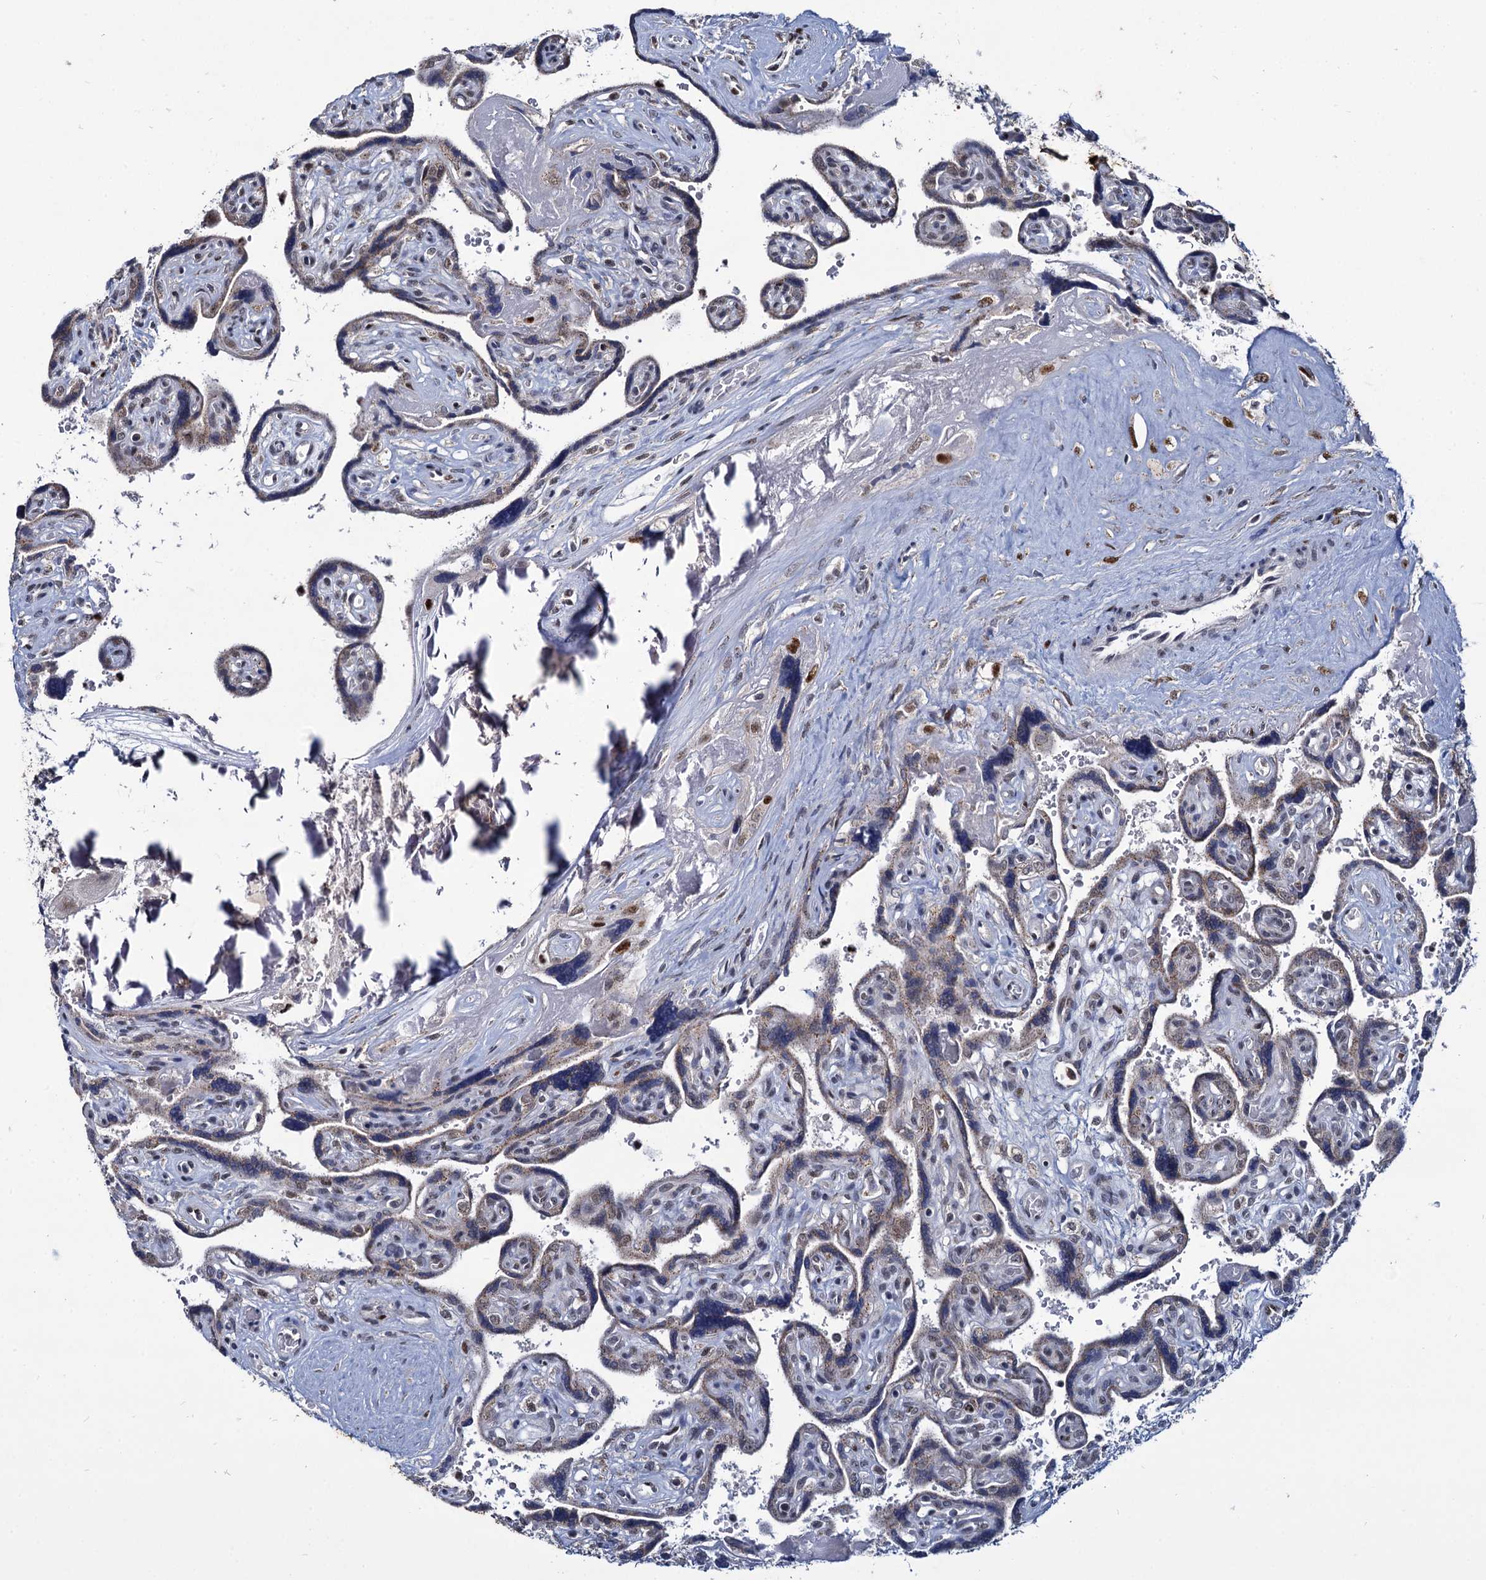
{"staining": {"intensity": "moderate", "quantity": "25%-75%", "location": "cytoplasmic/membranous,nuclear"}, "tissue": "placenta", "cell_type": "Trophoblastic cells", "image_type": "normal", "snomed": [{"axis": "morphology", "description": "Normal tissue, NOS"}, {"axis": "topography", "description": "Placenta"}], "caption": "The image displays immunohistochemical staining of unremarkable placenta. There is moderate cytoplasmic/membranous,nuclear positivity is appreciated in approximately 25%-75% of trophoblastic cells. (DAB (3,3'-diaminobenzidine) IHC with brightfield microscopy, high magnification).", "gene": "RPUSD4", "patient": {"sex": "female", "age": 39}}